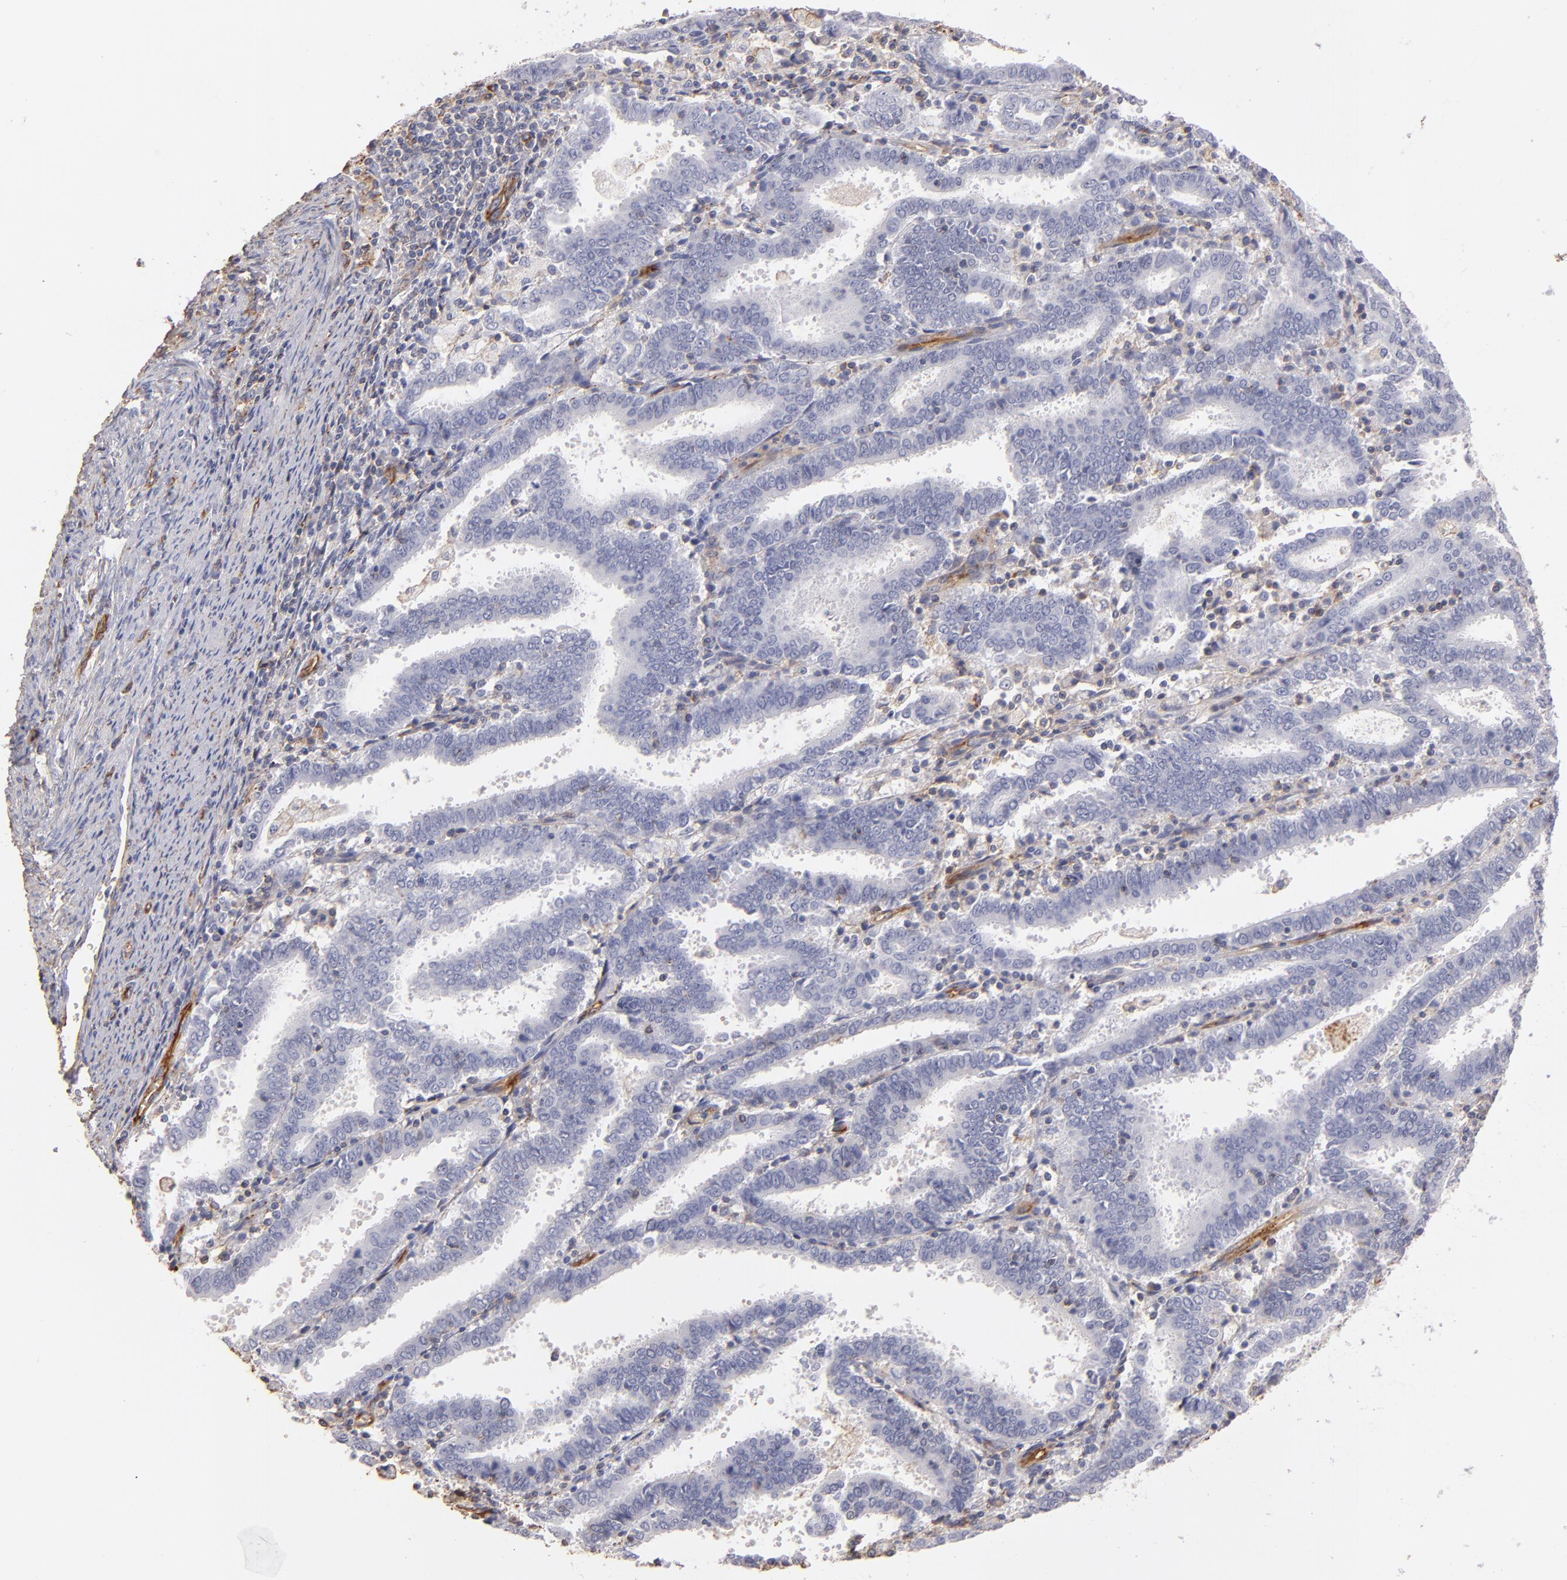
{"staining": {"intensity": "negative", "quantity": "none", "location": "none"}, "tissue": "endometrial cancer", "cell_type": "Tumor cells", "image_type": "cancer", "snomed": [{"axis": "morphology", "description": "Adenocarcinoma, NOS"}, {"axis": "topography", "description": "Uterus"}], "caption": "Immunohistochemistry histopathology image of endometrial cancer stained for a protein (brown), which displays no expression in tumor cells.", "gene": "ABCB1", "patient": {"sex": "female", "age": 83}}